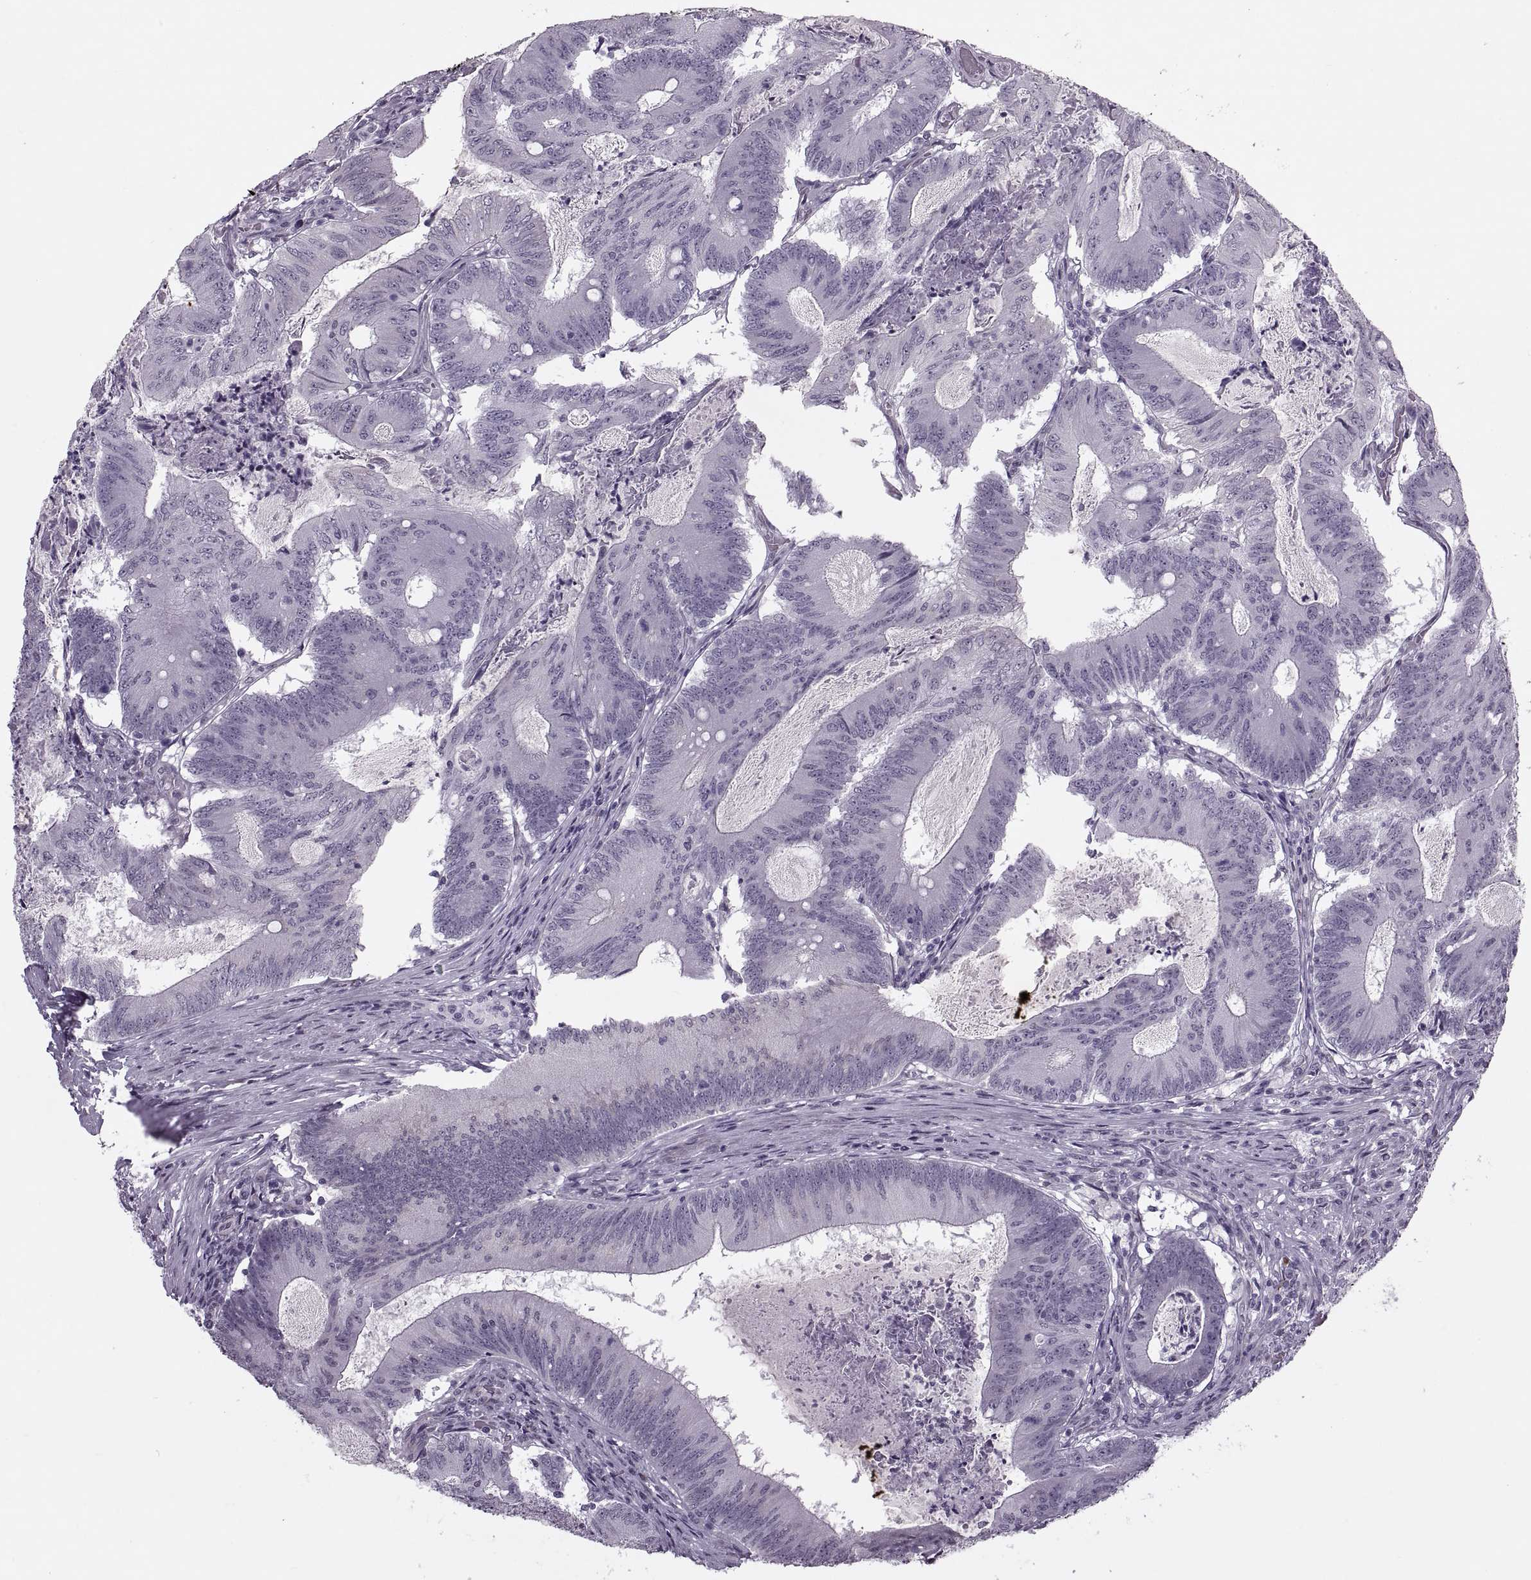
{"staining": {"intensity": "negative", "quantity": "none", "location": "none"}, "tissue": "colorectal cancer", "cell_type": "Tumor cells", "image_type": "cancer", "snomed": [{"axis": "morphology", "description": "Adenocarcinoma, NOS"}, {"axis": "topography", "description": "Colon"}], "caption": "This photomicrograph is of colorectal adenocarcinoma stained with immunohistochemistry (IHC) to label a protein in brown with the nuclei are counter-stained blue. There is no positivity in tumor cells. The staining was performed using DAB to visualize the protein expression in brown, while the nuclei were stained in blue with hematoxylin (Magnification: 20x).", "gene": "PRSS37", "patient": {"sex": "female", "age": 70}}